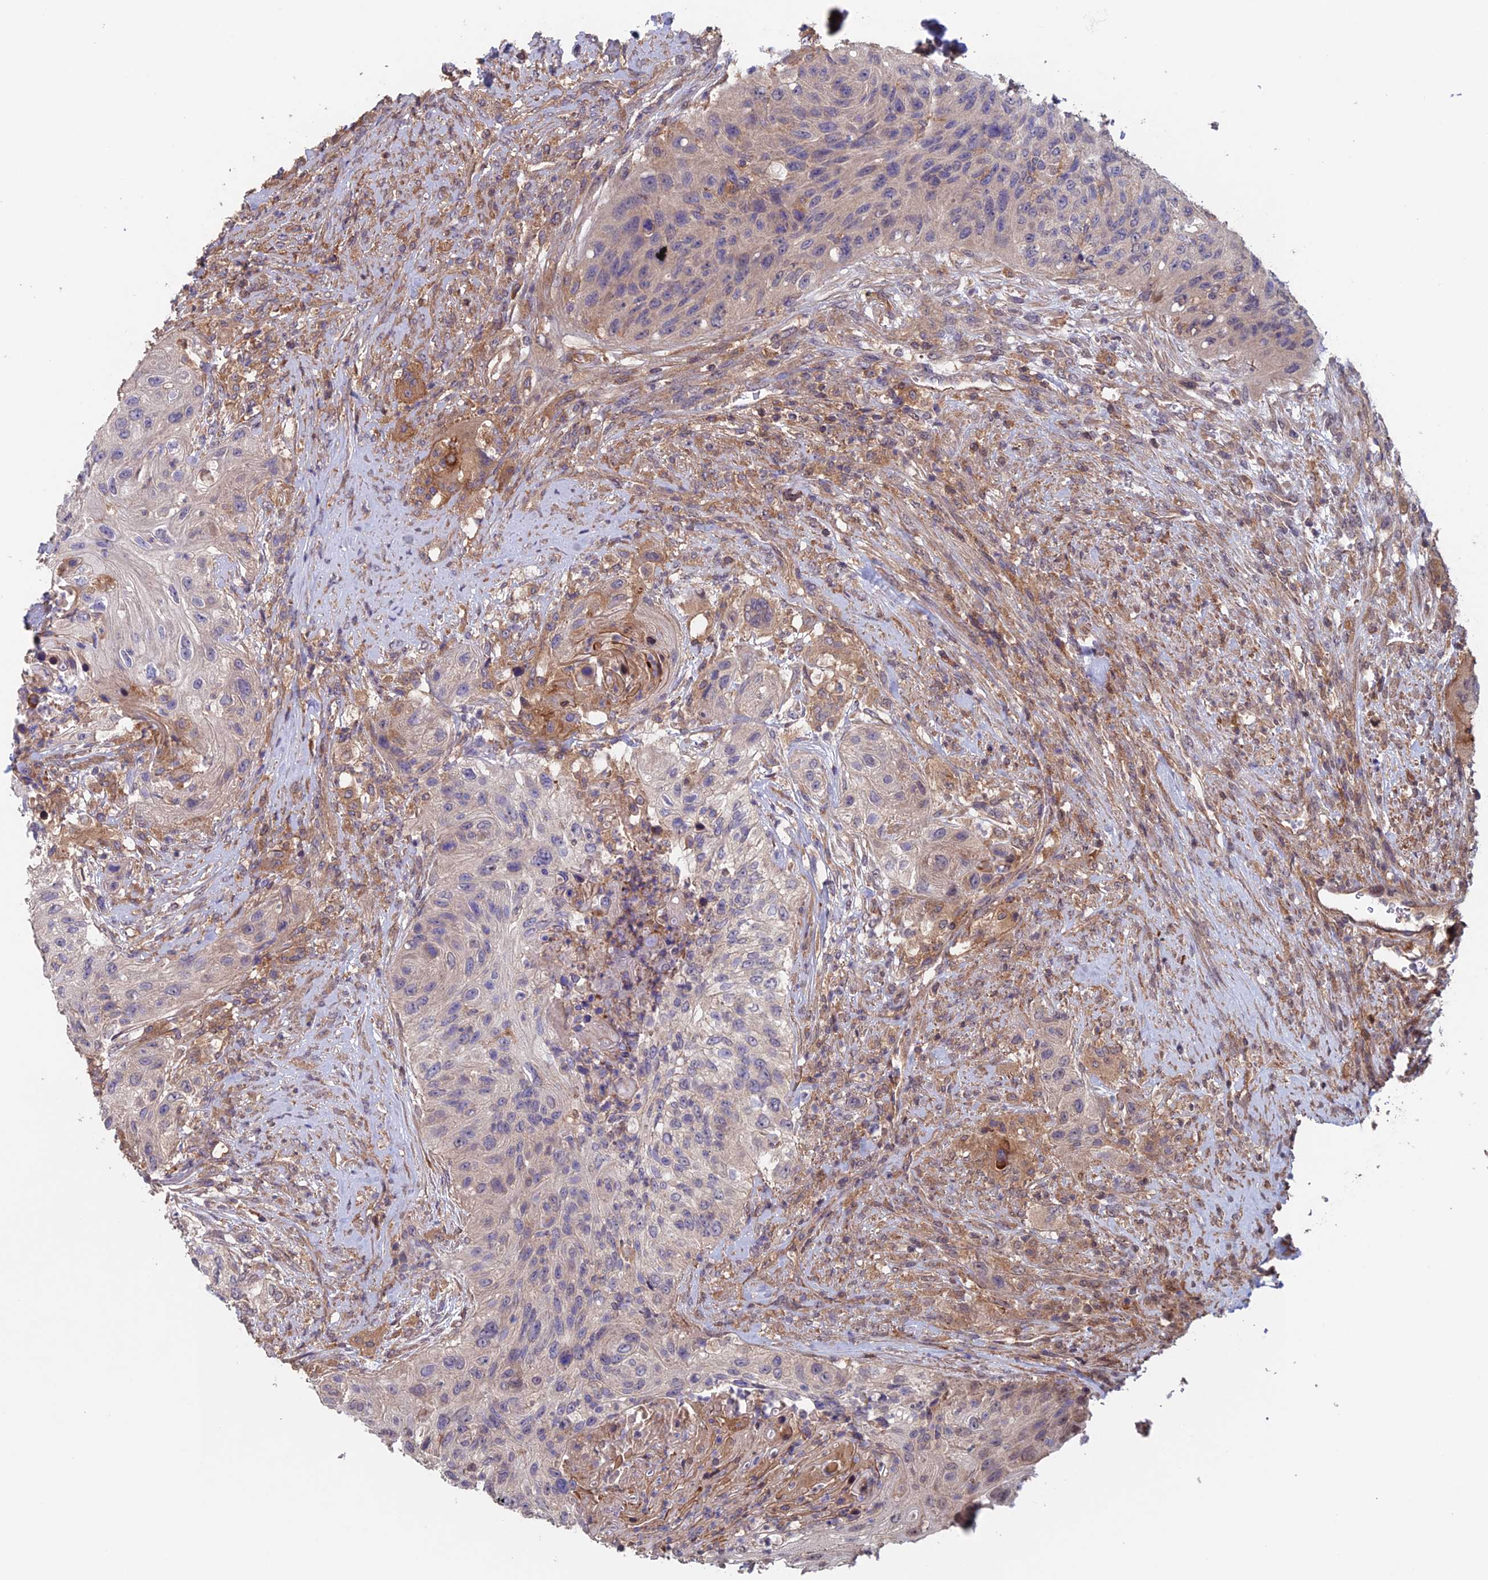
{"staining": {"intensity": "weak", "quantity": "<25%", "location": "cytoplasmic/membranous"}, "tissue": "urothelial cancer", "cell_type": "Tumor cells", "image_type": "cancer", "snomed": [{"axis": "morphology", "description": "Urothelial carcinoma, High grade"}, {"axis": "topography", "description": "Urinary bladder"}], "caption": "Immunohistochemistry (IHC) photomicrograph of urothelial carcinoma (high-grade) stained for a protein (brown), which displays no expression in tumor cells. (DAB (3,3'-diaminobenzidine) immunohistochemistry (IHC) visualized using brightfield microscopy, high magnification).", "gene": "NUDT16L1", "patient": {"sex": "female", "age": 60}}